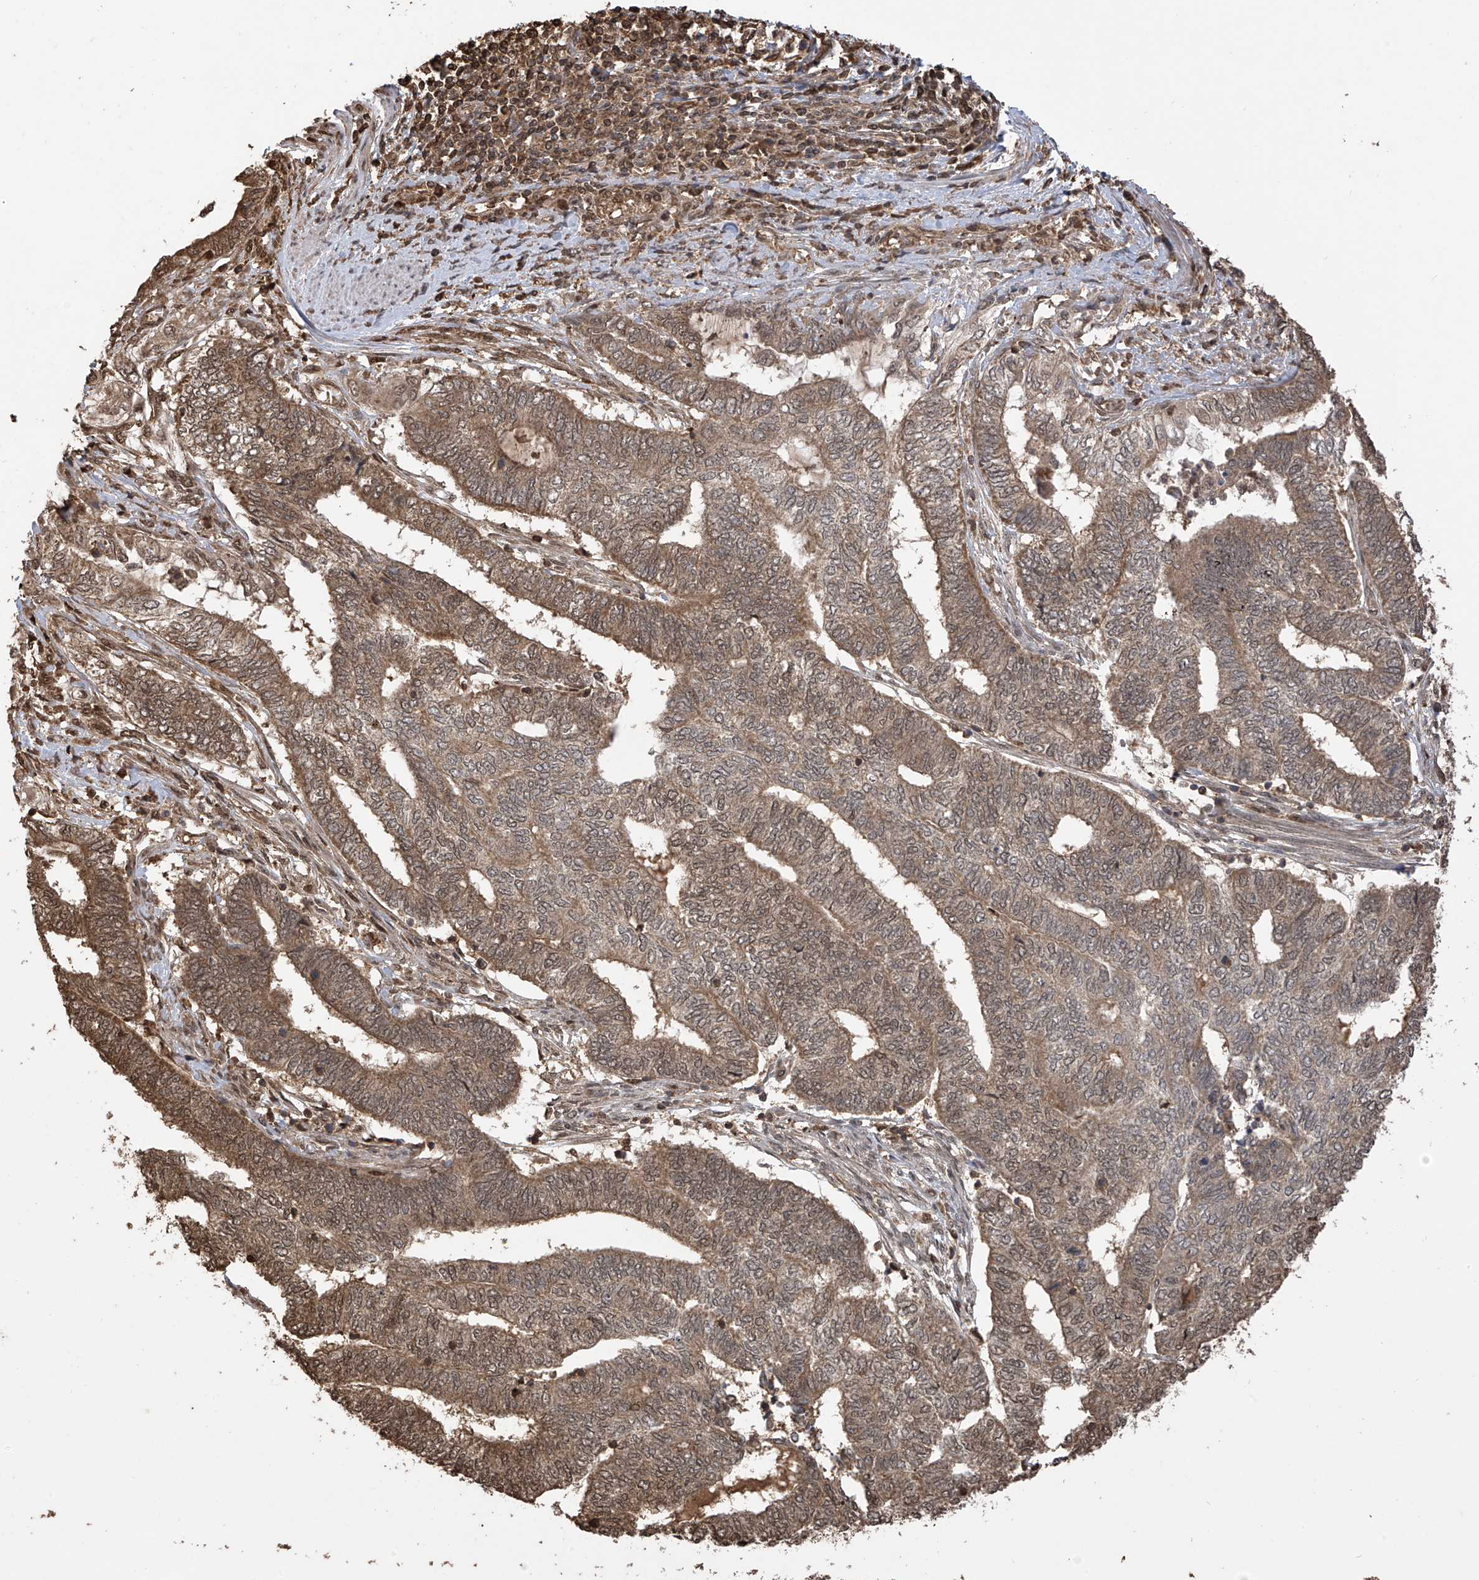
{"staining": {"intensity": "weak", "quantity": ">75%", "location": "cytoplasmic/membranous,nuclear"}, "tissue": "endometrial cancer", "cell_type": "Tumor cells", "image_type": "cancer", "snomed": [{"axis": "morphology", "description": "Adenocarcinoma, NOS"}, {"axis": "topography", "description": "Uterus"}, {"axis": "topography", "description": "Endometrium"}], "caption": "Brown immunohistochemical staining in endometrial cancer exhibits weak cytoplasmic/membranous and nuclear positivity in approximately >75% of tumor cells.", "gene": "PNPT1", "patient": {"sex": "female", "age": 70}}